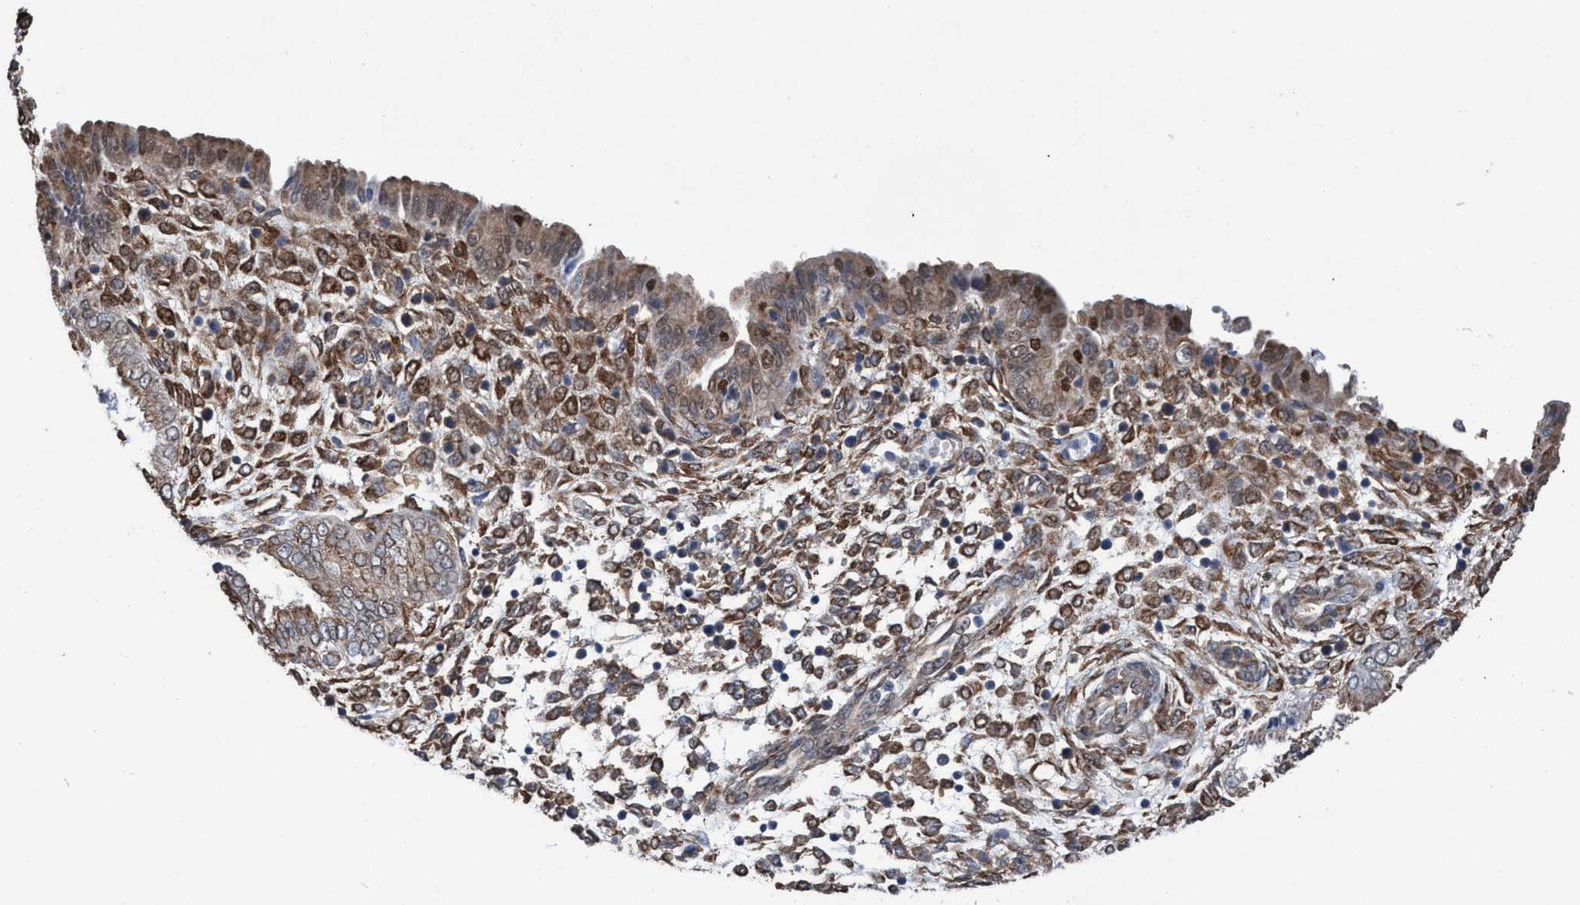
{"staining": {"intensity": "moderate", "quantity": ">75%", "location": "cytoplasmic/membranous,nuclear"}, "tissue": "endometrium", "cell_type": "Cells in endometrial stroma", "image_type": "normal", "snomed": [{"axis": "morphology", "description": "Normal tissue, NOS"}, {"axis": "topography", "description": "Endometrium"}], "caption": "Moderate cytoplasmic/membranous,nuclear protein positivity is appreciated in approximately >75% of cells in endometrial stroma in endometrium.", "gene": "METAP2", "patient": {"sex": "female", "age": 33}}